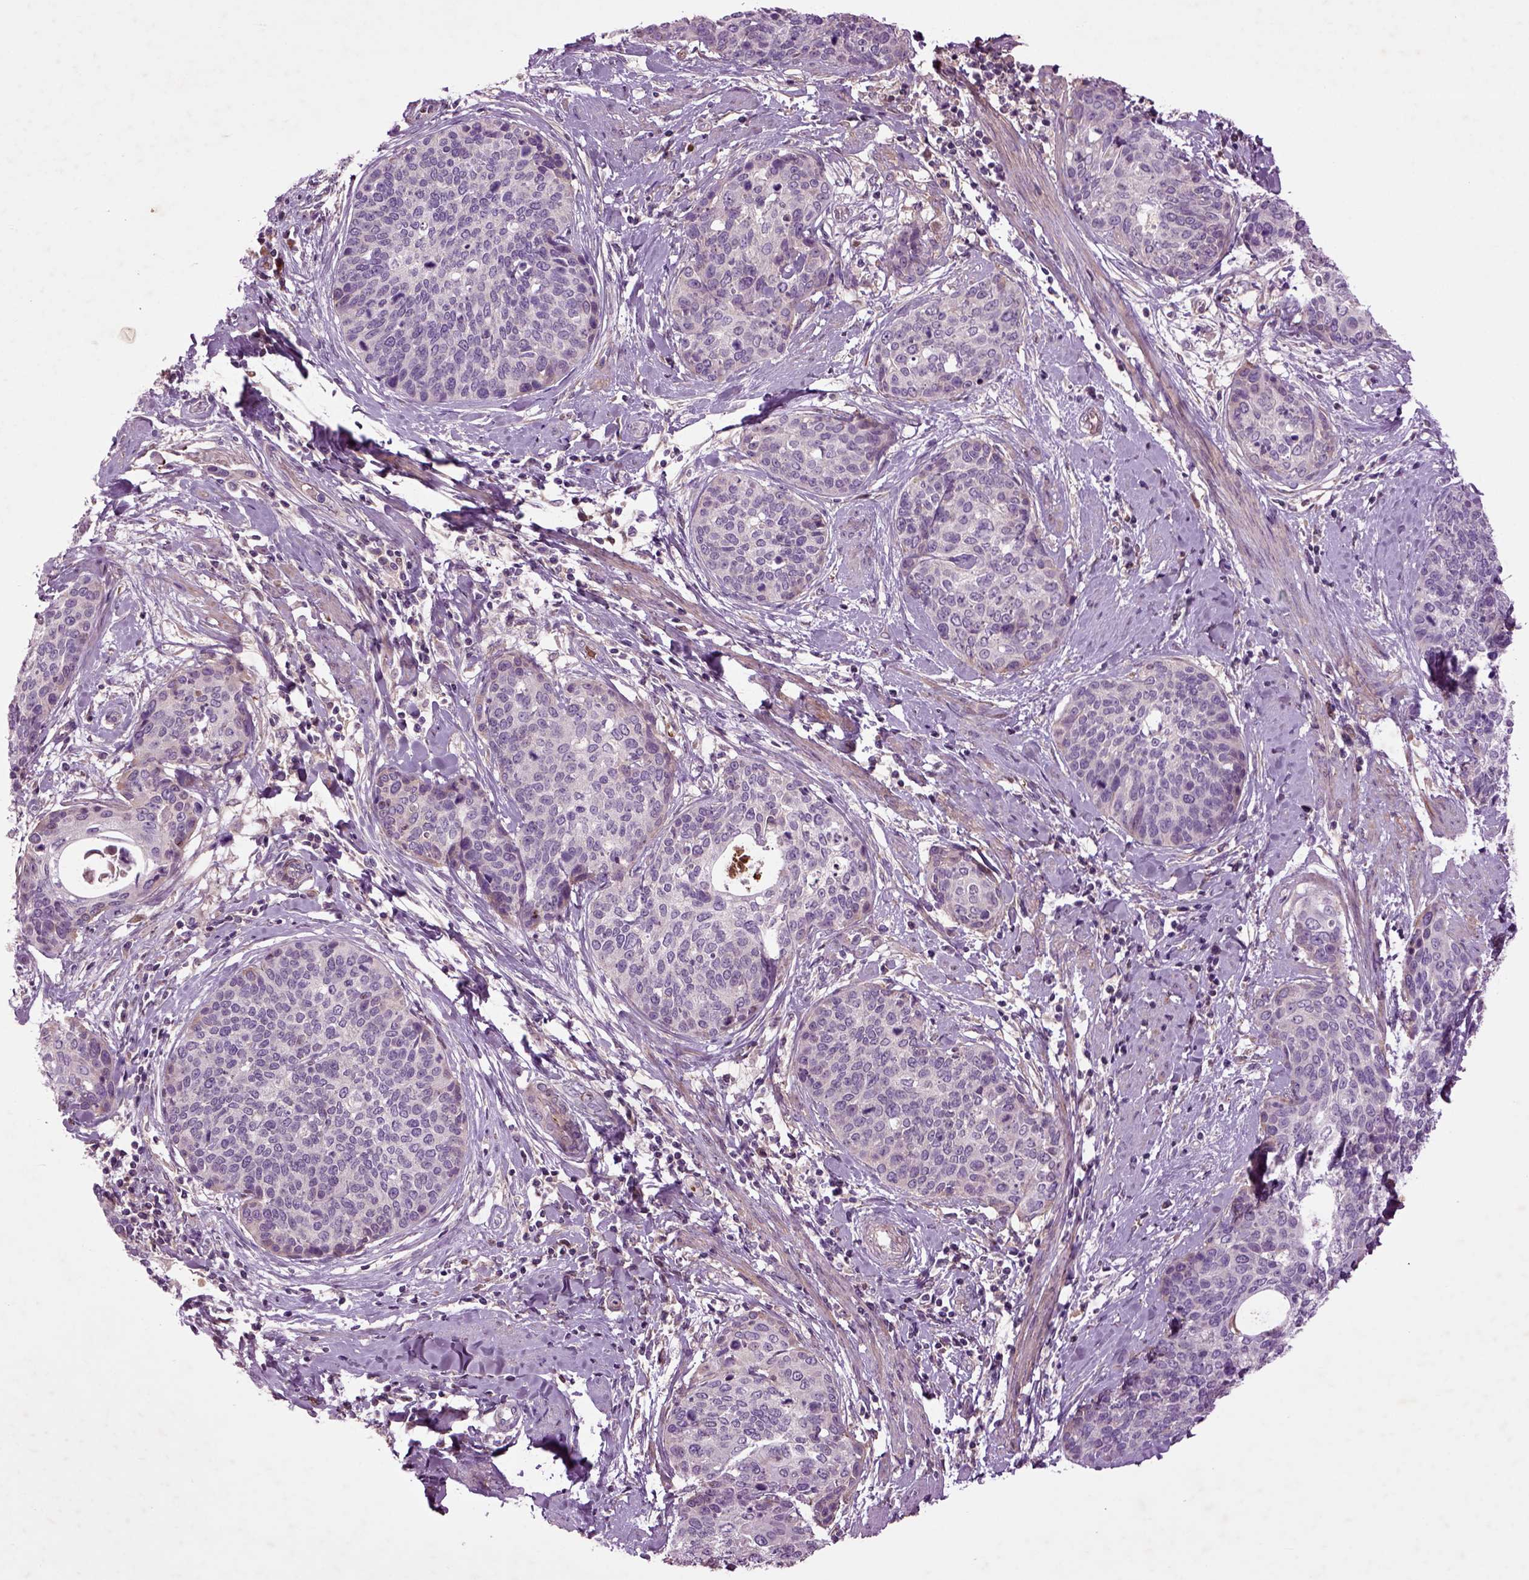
{"staining": {"intensity": "negative", "quantity": "none", "location": "none"}, "tissue": "cervical cancer", "cell_type": "Tumor cells", "image_type": "cancer", "snomed": [{"axis": "morphology", "description": "Squamous cell carcinoma, NOS"}, {"axis": "topography", "description": "Cervix"}], "caption": "DAB (3,3'-diaminobenzidine) immunohistochemical staining of human cervical squamous cell carcinoma displays no significant positivity in tumor cells. The staining was performed using DAB to visualize the protein expression in brown, while the nuclei were stained in blue with hematoxylin (Magnification: 20x).", "gene": "SPON1", "patient": {"sex": "female", "age": 69}}